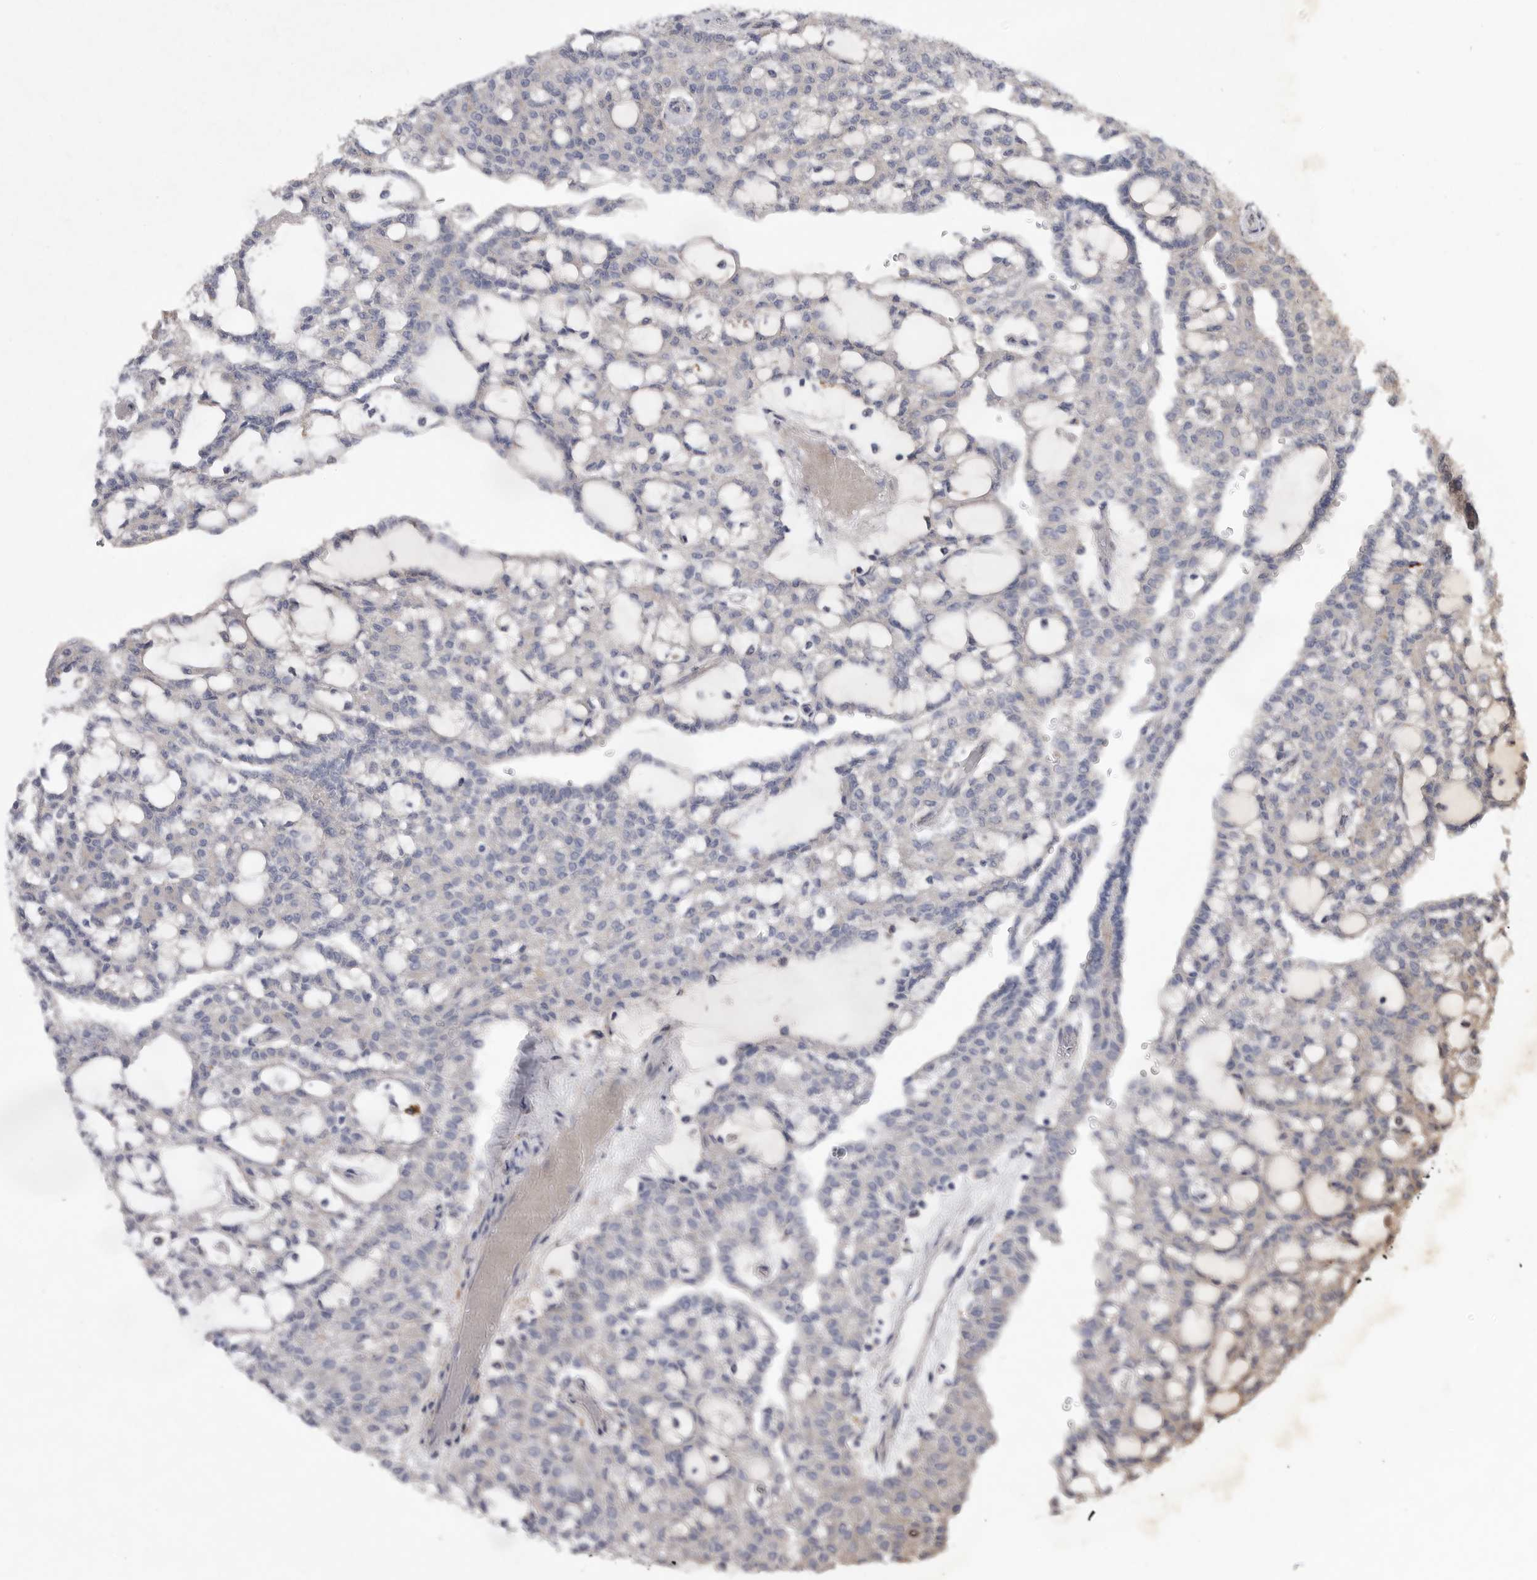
{"staining": {"intensity": "negative", "quantity": "none", "location": "none"}, "tissue": "renal cancer", "cell_type": "Tumor cells", "image_type": "cancer", "snomed": [{"axis": "morphology", "description": "Adenocarcinoma, NOS"}, {"axis": "topography", "description": "Kidney"}], "caption": "Immunohistochemistry (IHC) histopathology image of neoplastic tissue: human renal adenocarcinoma stained with DAB (3,3'-diaminobenzidine) displays no significant protein expression in tumor cells.", "gene": "EDEM3", "patient": {"sex": "male", "age": 63}}